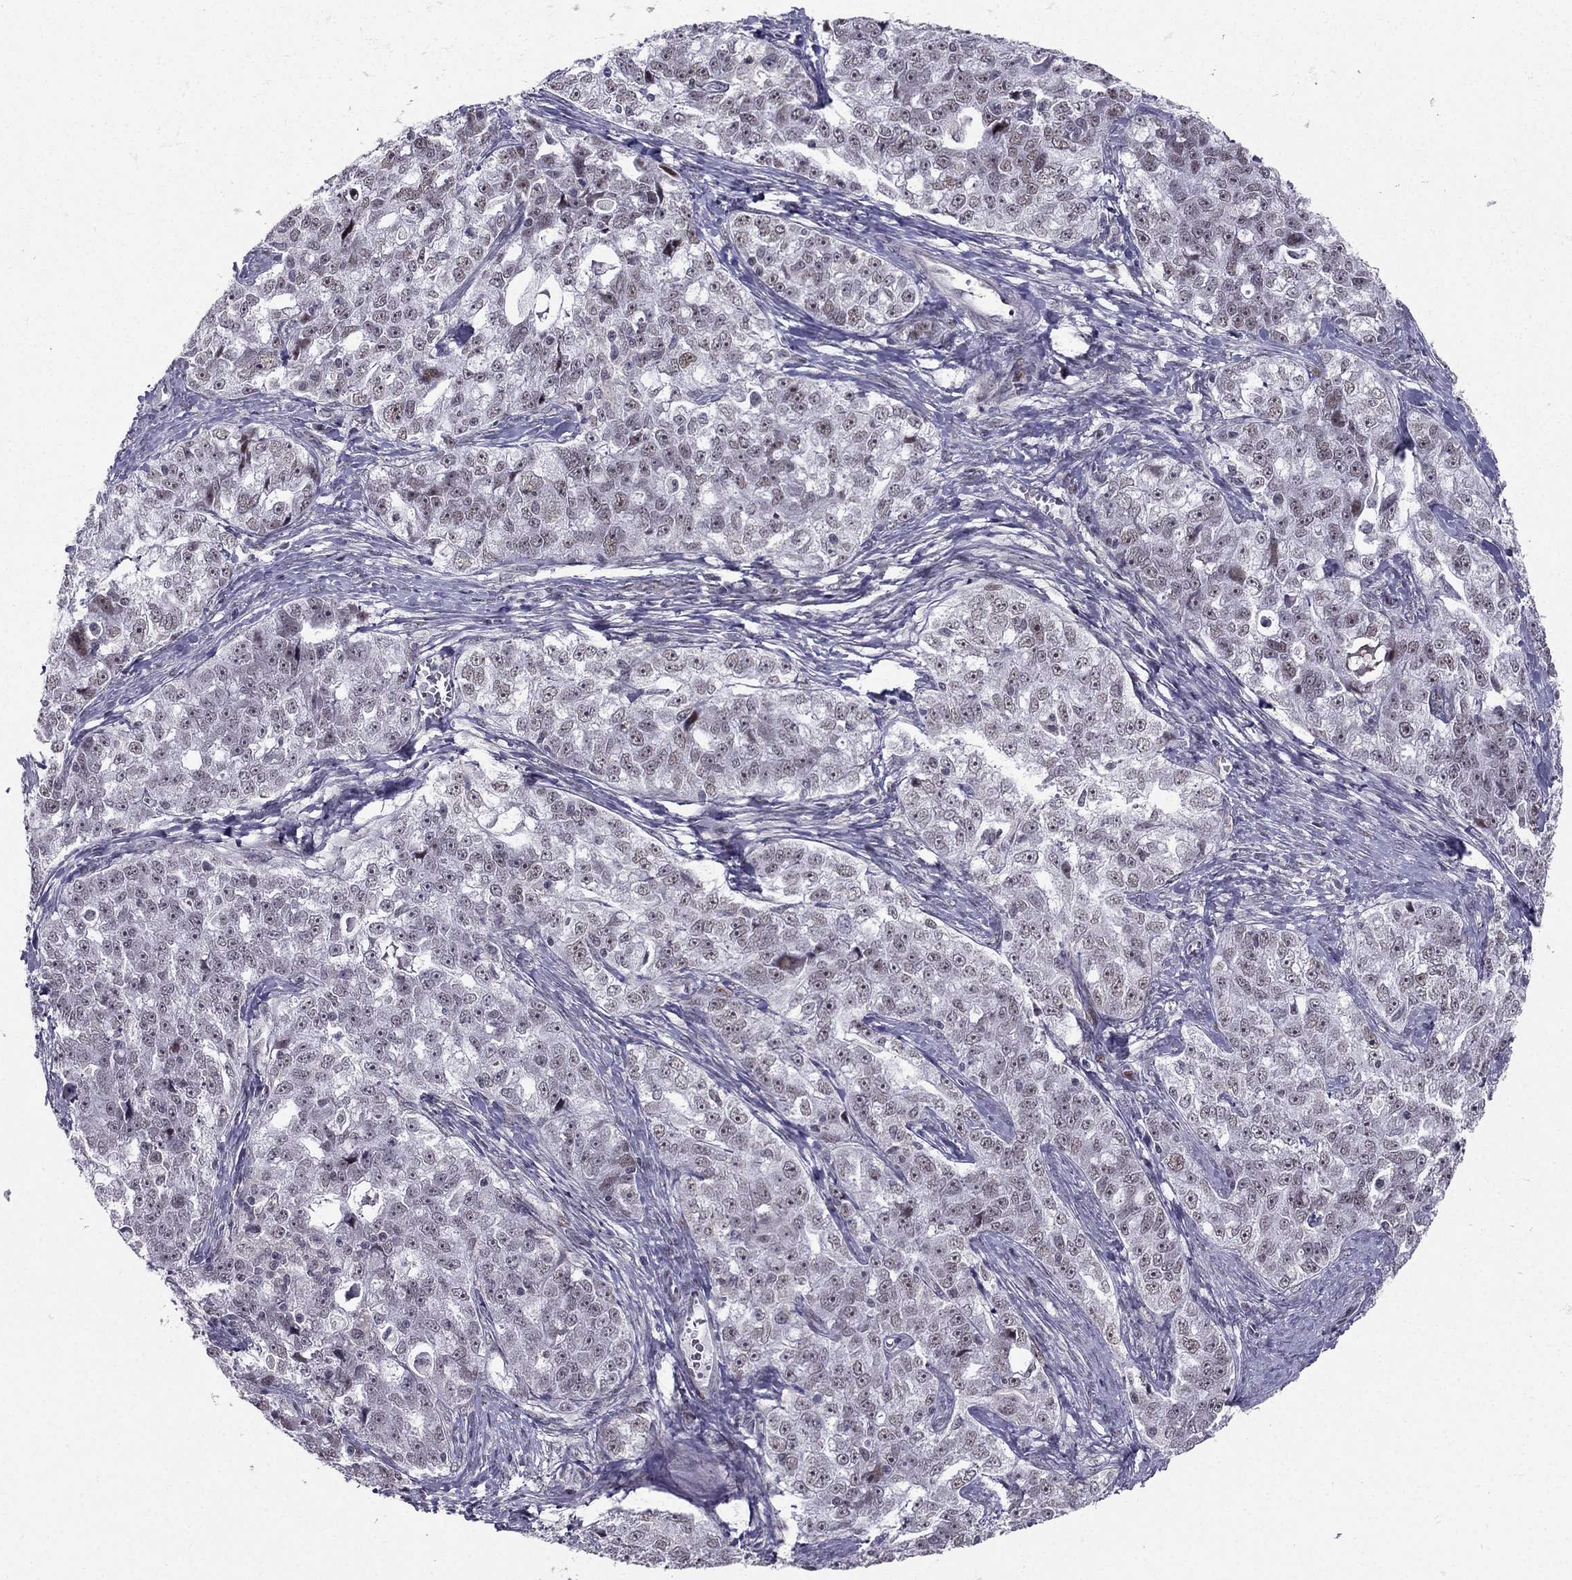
{"staining": {"intensity": "weak", "quantity": "<25%", "location": "nuclear"}, "tissue": "ovarian cancer", "cell_type": "Tumor cells", "image_type": "cancer", "snomed": [{"axis": "morphology", "description": "Cystadenocarcinoma, serous, NOS"}, {"axis": "topography", "description": "Ovary"}], "caption": "A histopathology image of human ovarian serous cystadenocarcinoma is negative for staining in tumor cells.", "gene": "RPRD2", "patient": {"sex": "female", "age": 51}}